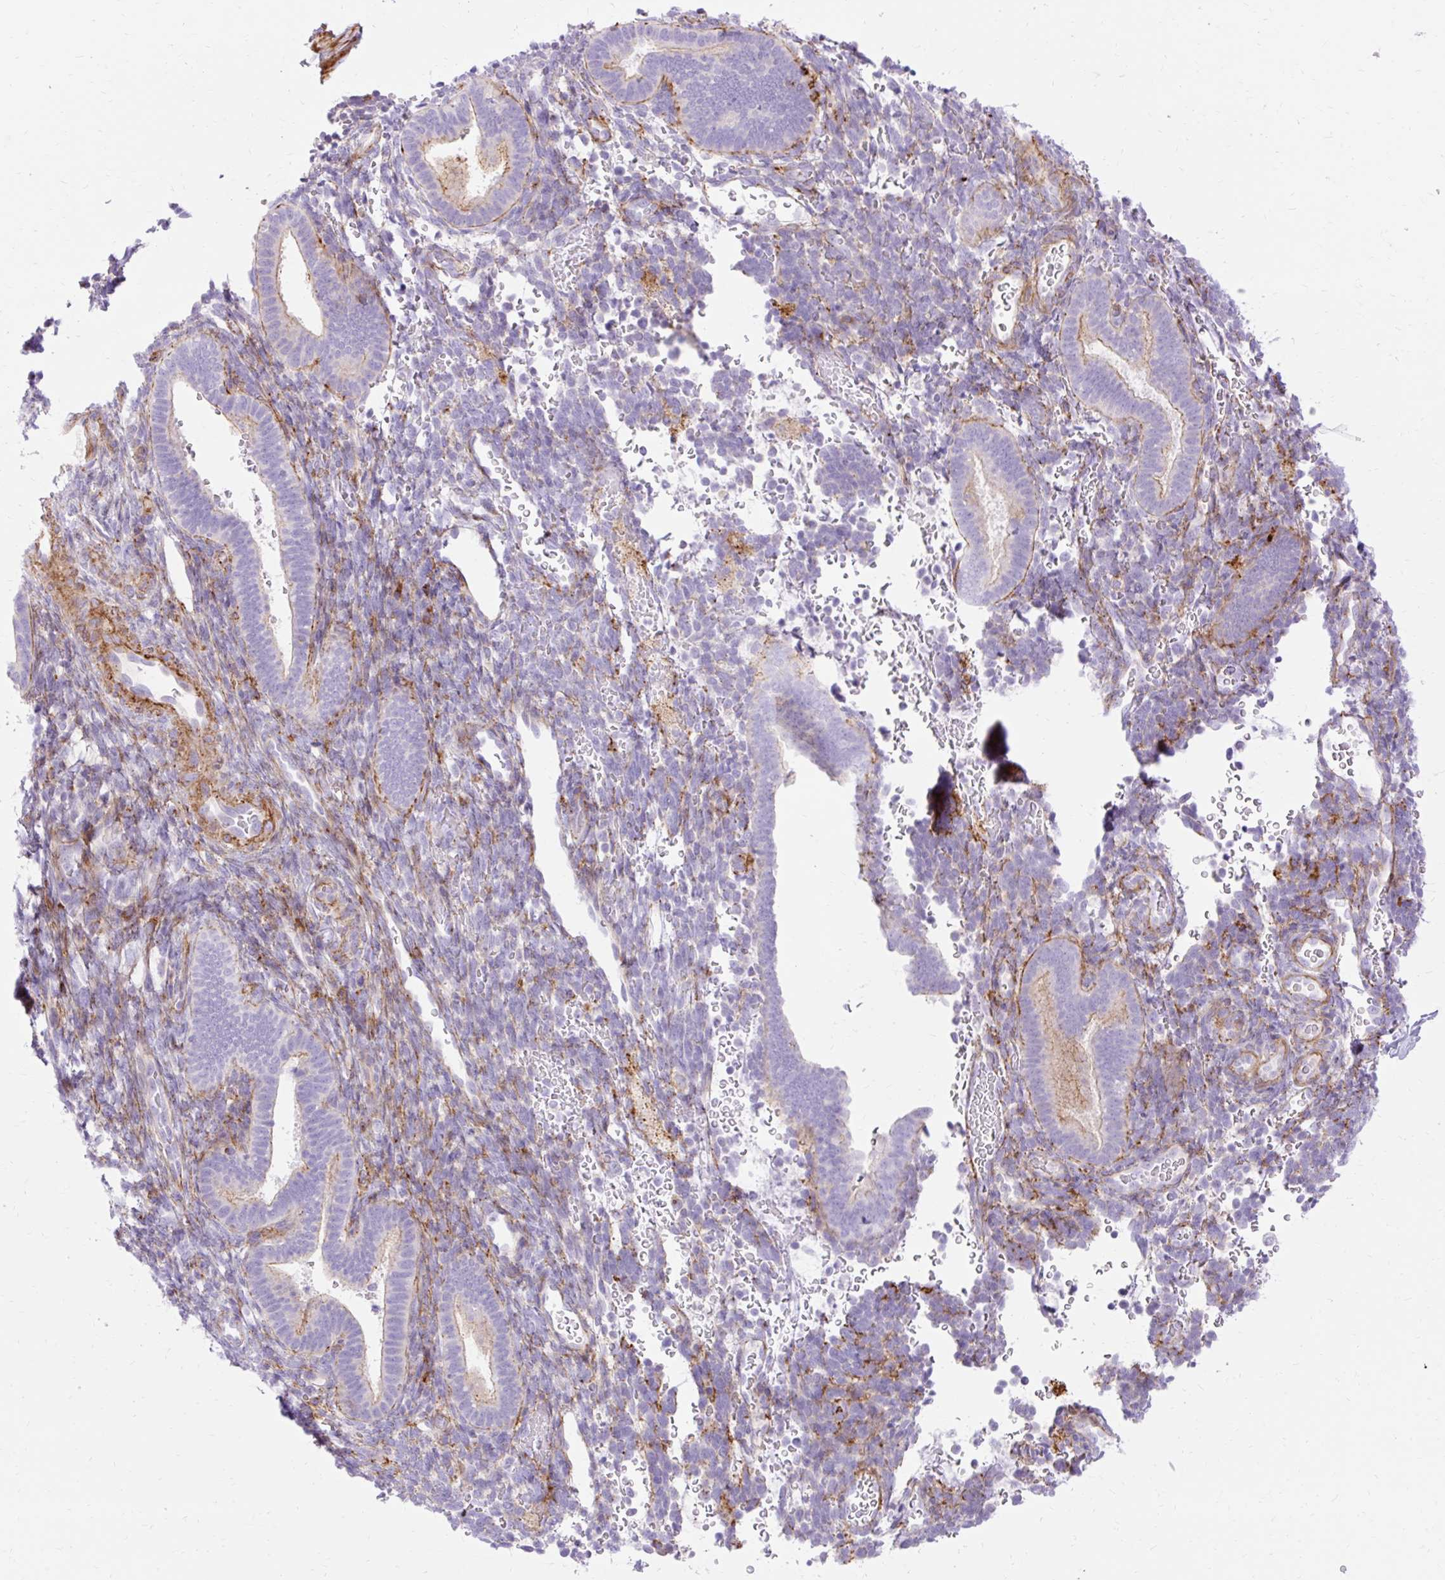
{"staining": {"intensity": "negative", "quantity": "none", "location": "none"}, "tissue": "endometrium", "cell_type": "Cells in endometrial stroma", "image_type": "normal", "snomed": [{"axis": "morphology", "description": "Normal tissue, NOS"}, {"axis": "topography", "description": "Endometrium"}], "caption": "Immunohistochemical staining of benign endometrium shows no significant expression in cells in endometrial stroma.", "gene": "CORO7", "patient": {"sex": "female", "age": 34}}